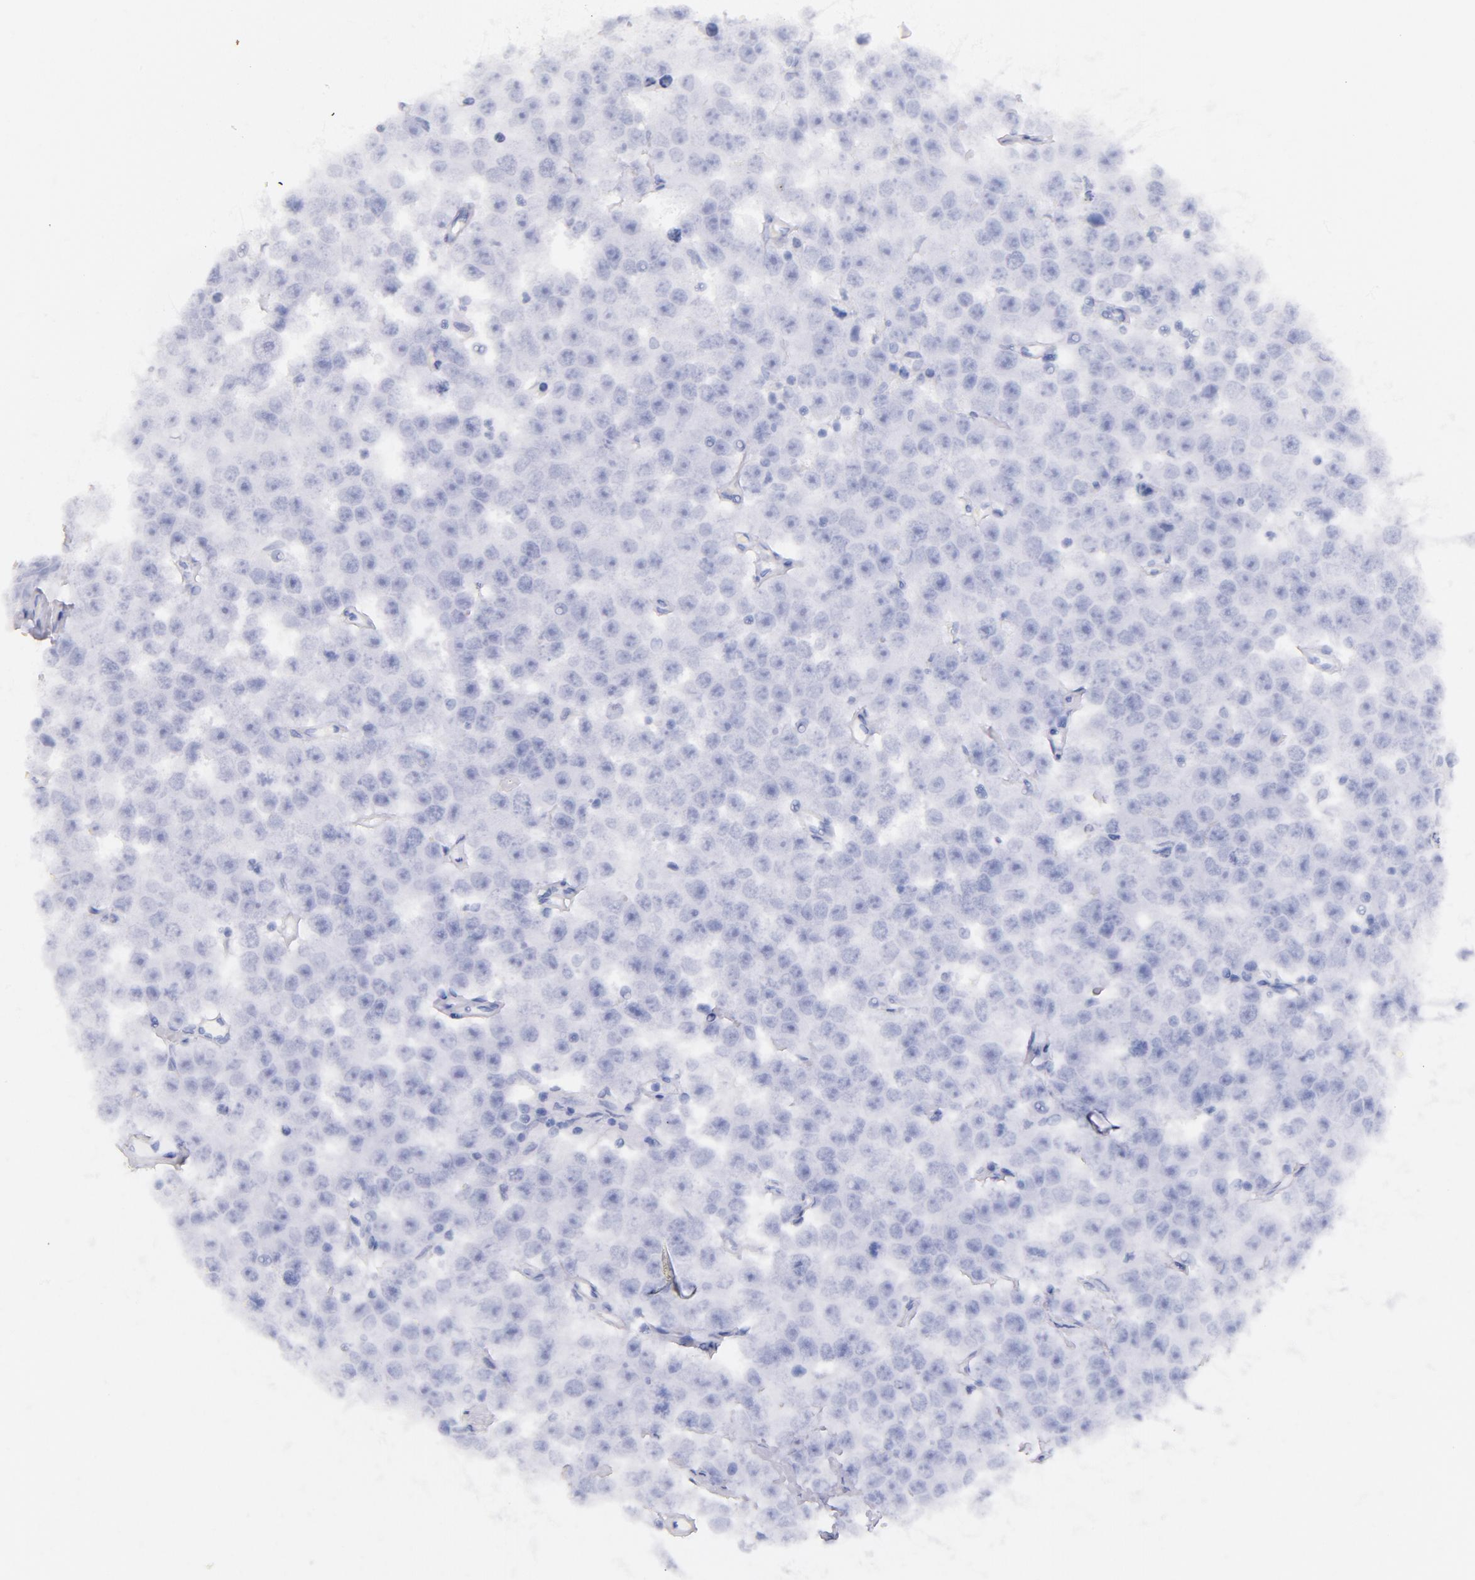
{"staining": {"intensity": "negative", "quantity": "none", "location": "none"}, "tissue": "testis cancer", "cell_type": "Tumor cells", "image_type": "cancer", "snomed": [{"axis": "morphology", "description": "Seminoma, NOS"}, {"axis": "topography", "description": "Testis"}], "caption": "Protein analysis of testis cancer (seminoma) displays no significant positivity in tumor cells.", "gene": "CD44", "patient": {"sex": "male", "age": 52}}